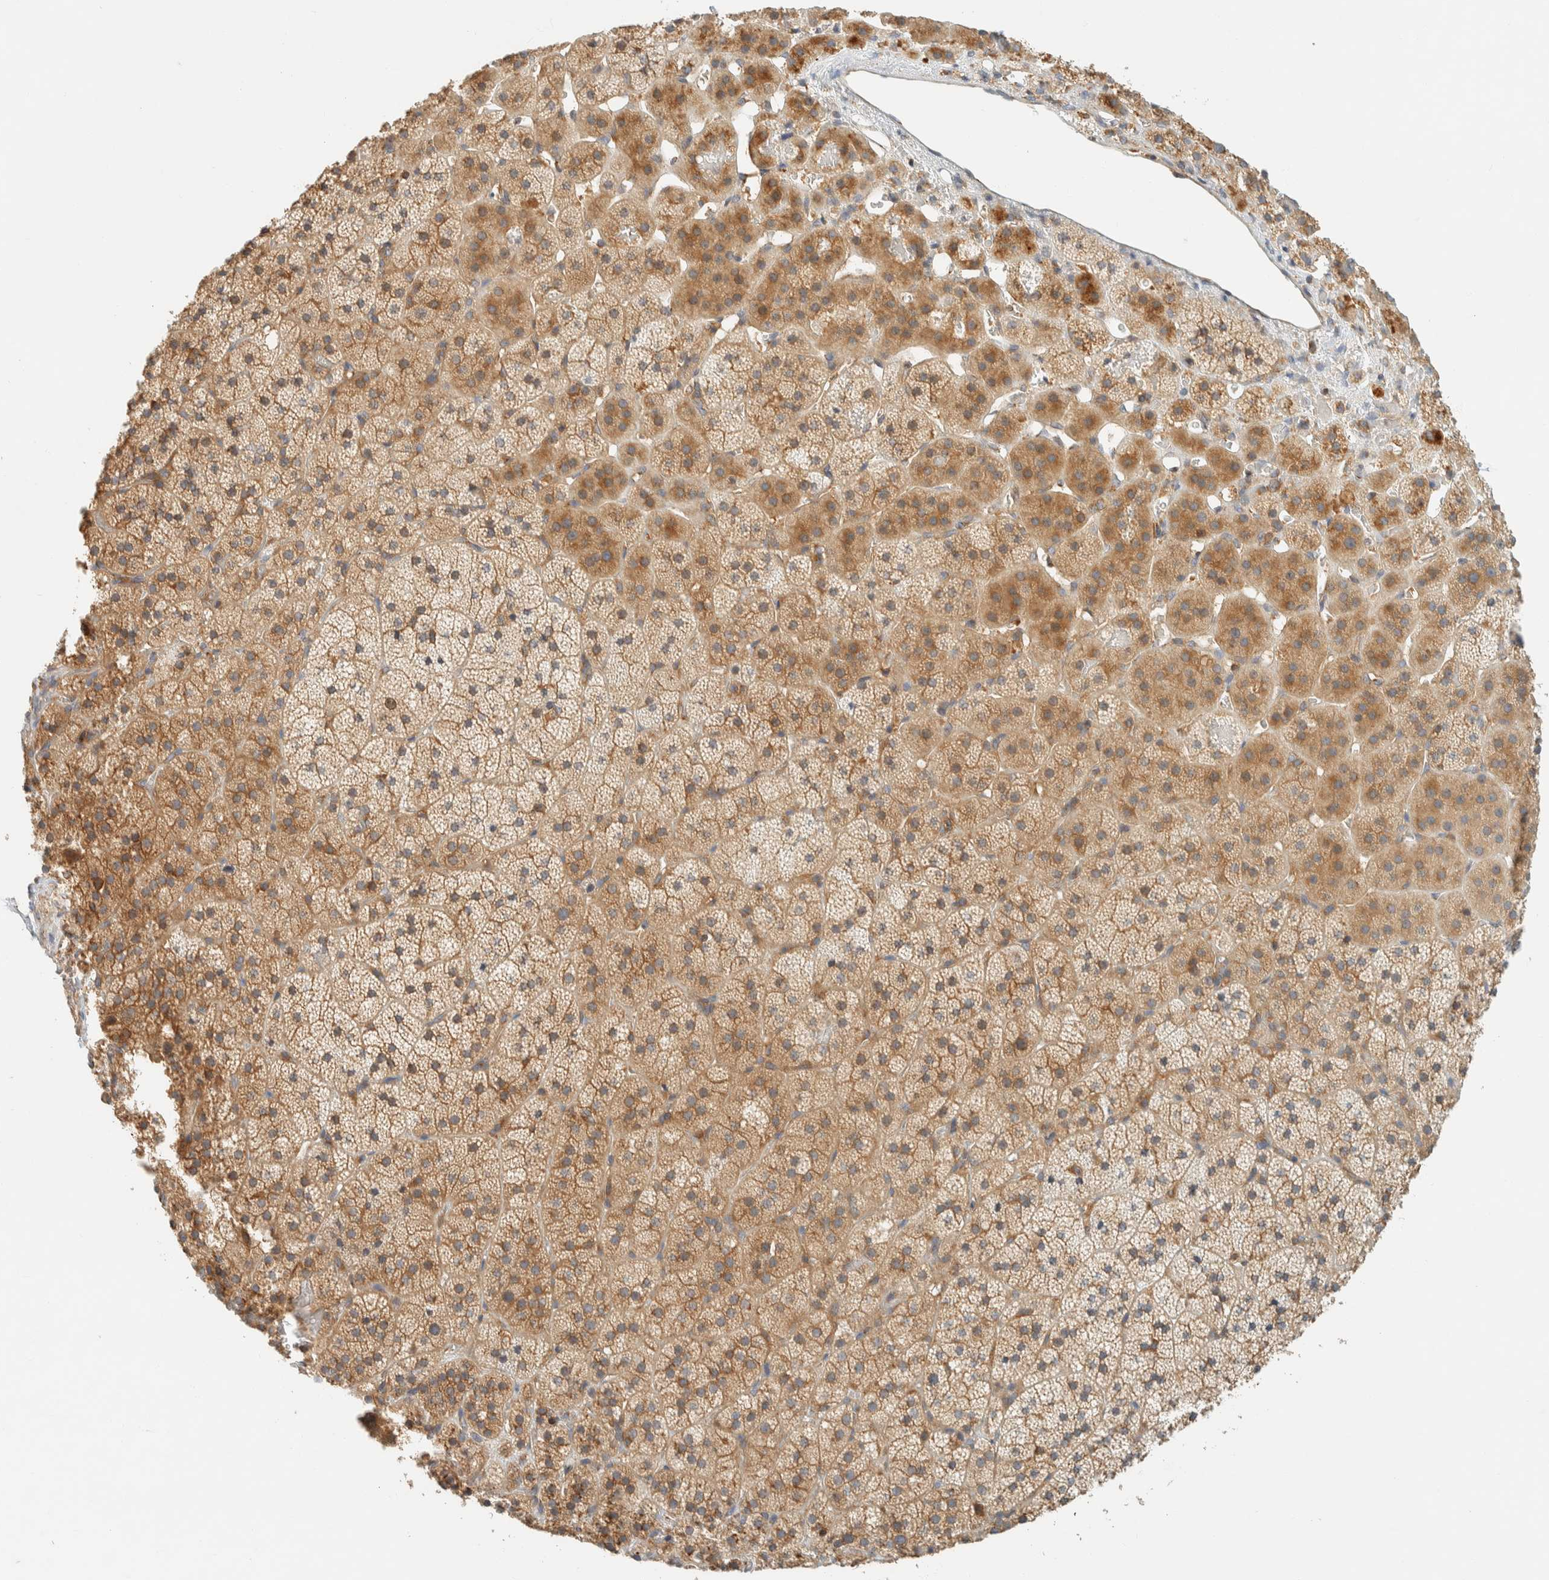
{"staining": {"intensity": "moderate", "quantity": ">75%", "location": "cytoplasmic/membranous"}, "tissue": "adrenal gland", "cell_type": "Glandular cells", "image_type": "normal", "snomed": [{"axis": "morphology", "description": "Normal tissue, NOS"}, {"axis": "topography", "description": "Adrenal gland"}], "caption": "Protein staining exhibits moderate cytoplasmic/membranous expression in about >75% of glandular cells in normal adrenal gland.", "gene": "ARFGEF1", "patient": {"sex": "female", "age": 44}}